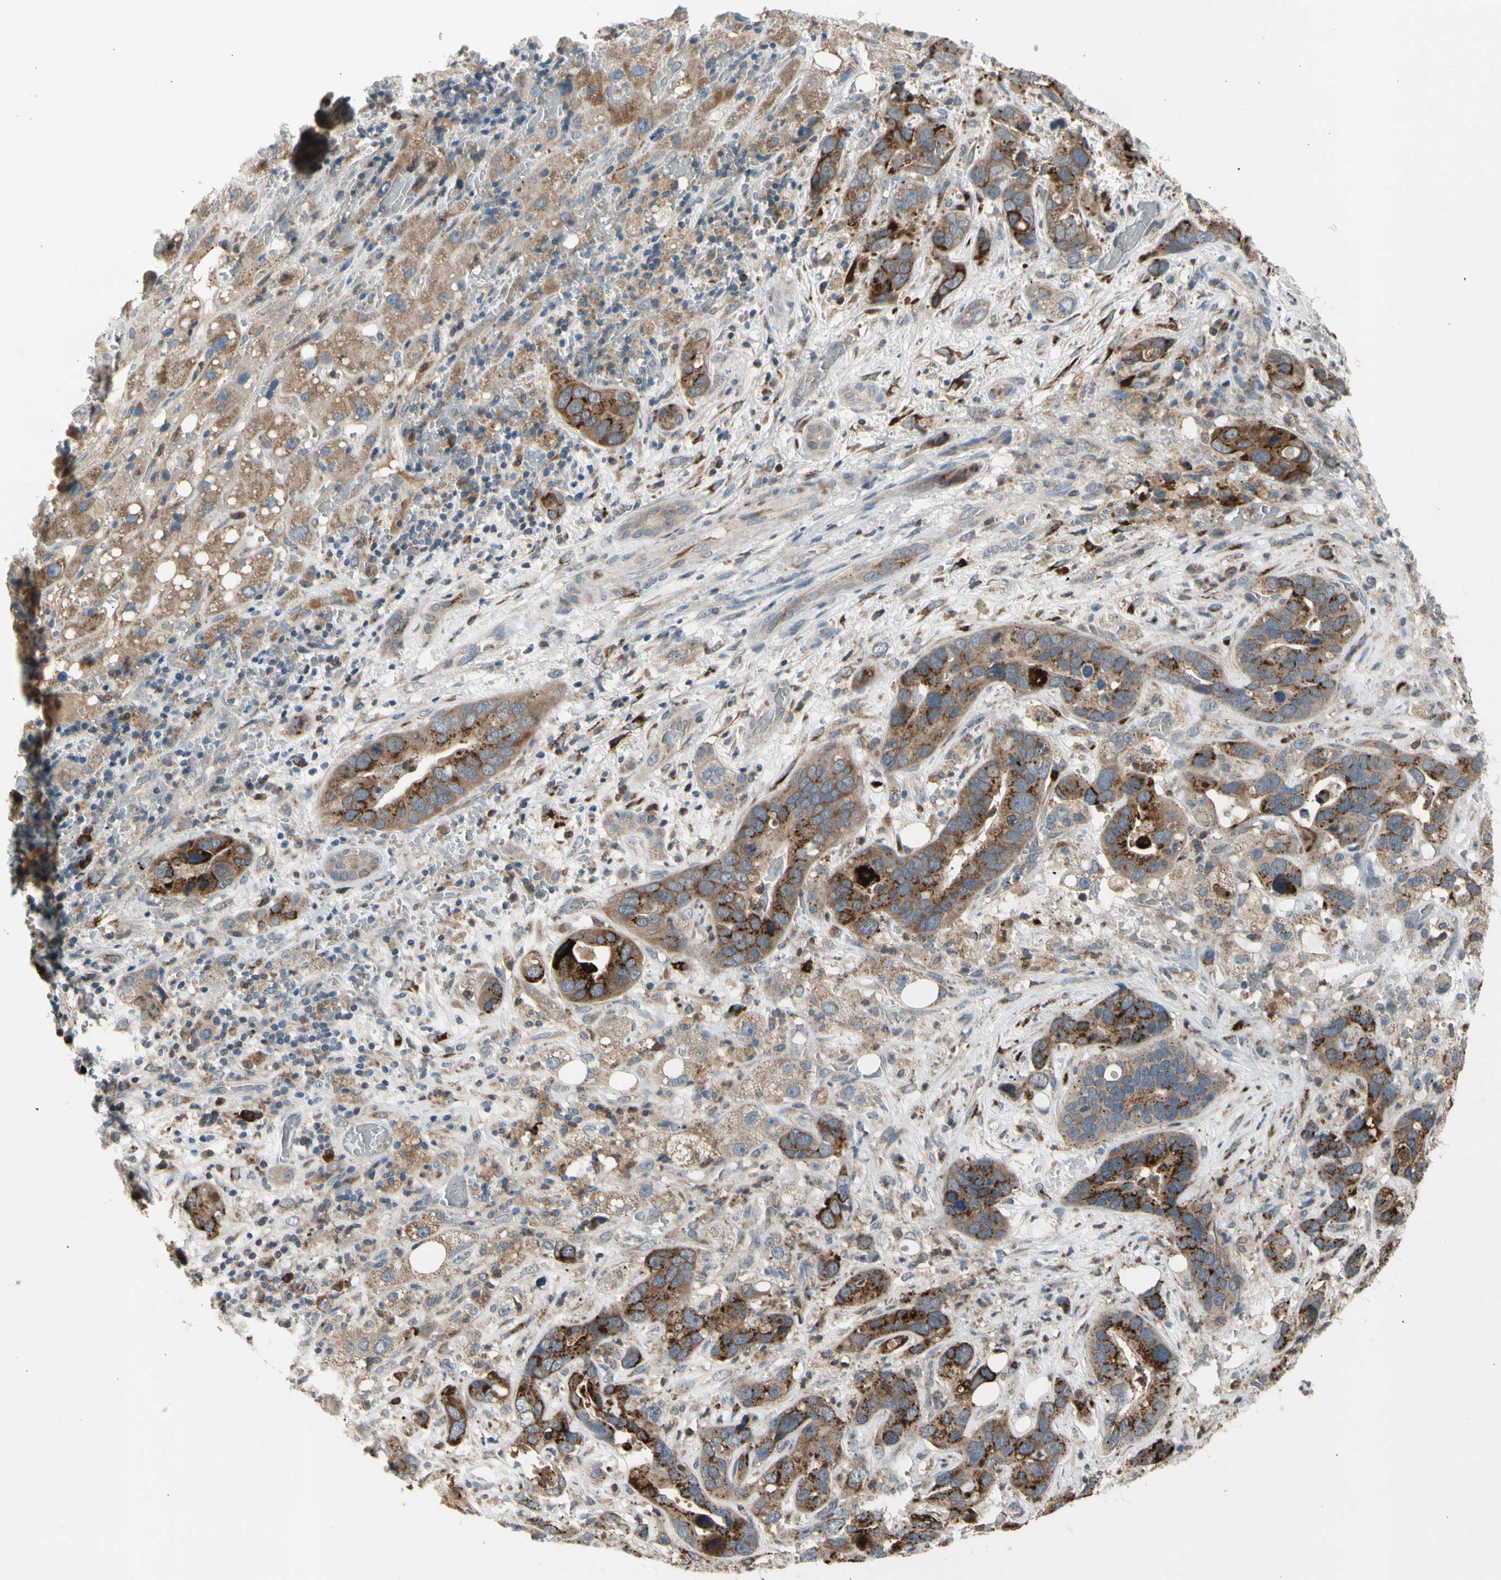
{"staining": {"intensity": "strong", "quantity": ">75%", "location": "cytoplasmic/membranous"}, "tissue": "liver cancer", "cell_type": "Tumor cells", "image_type": "cancer", "snomed": [{"axis": "morphology", "description": "Cholangiocarcinoma"}, {"axis": "topography", "description": "Liver"}], "caption": "Immunohistochemical staining of liver cholangiocarcinoma exhibits high levels of strong cytoplasmic/membranous protein expression in approximately >75% of tumor cells. Using DAB (3,3'-diaminobenzidine) (brown) and hematoxylin (blue) stains, captured at high magnification using brightfield microscopy.", "gene": "GALNT5", "patient": {"sex": "female", "age": 65}}